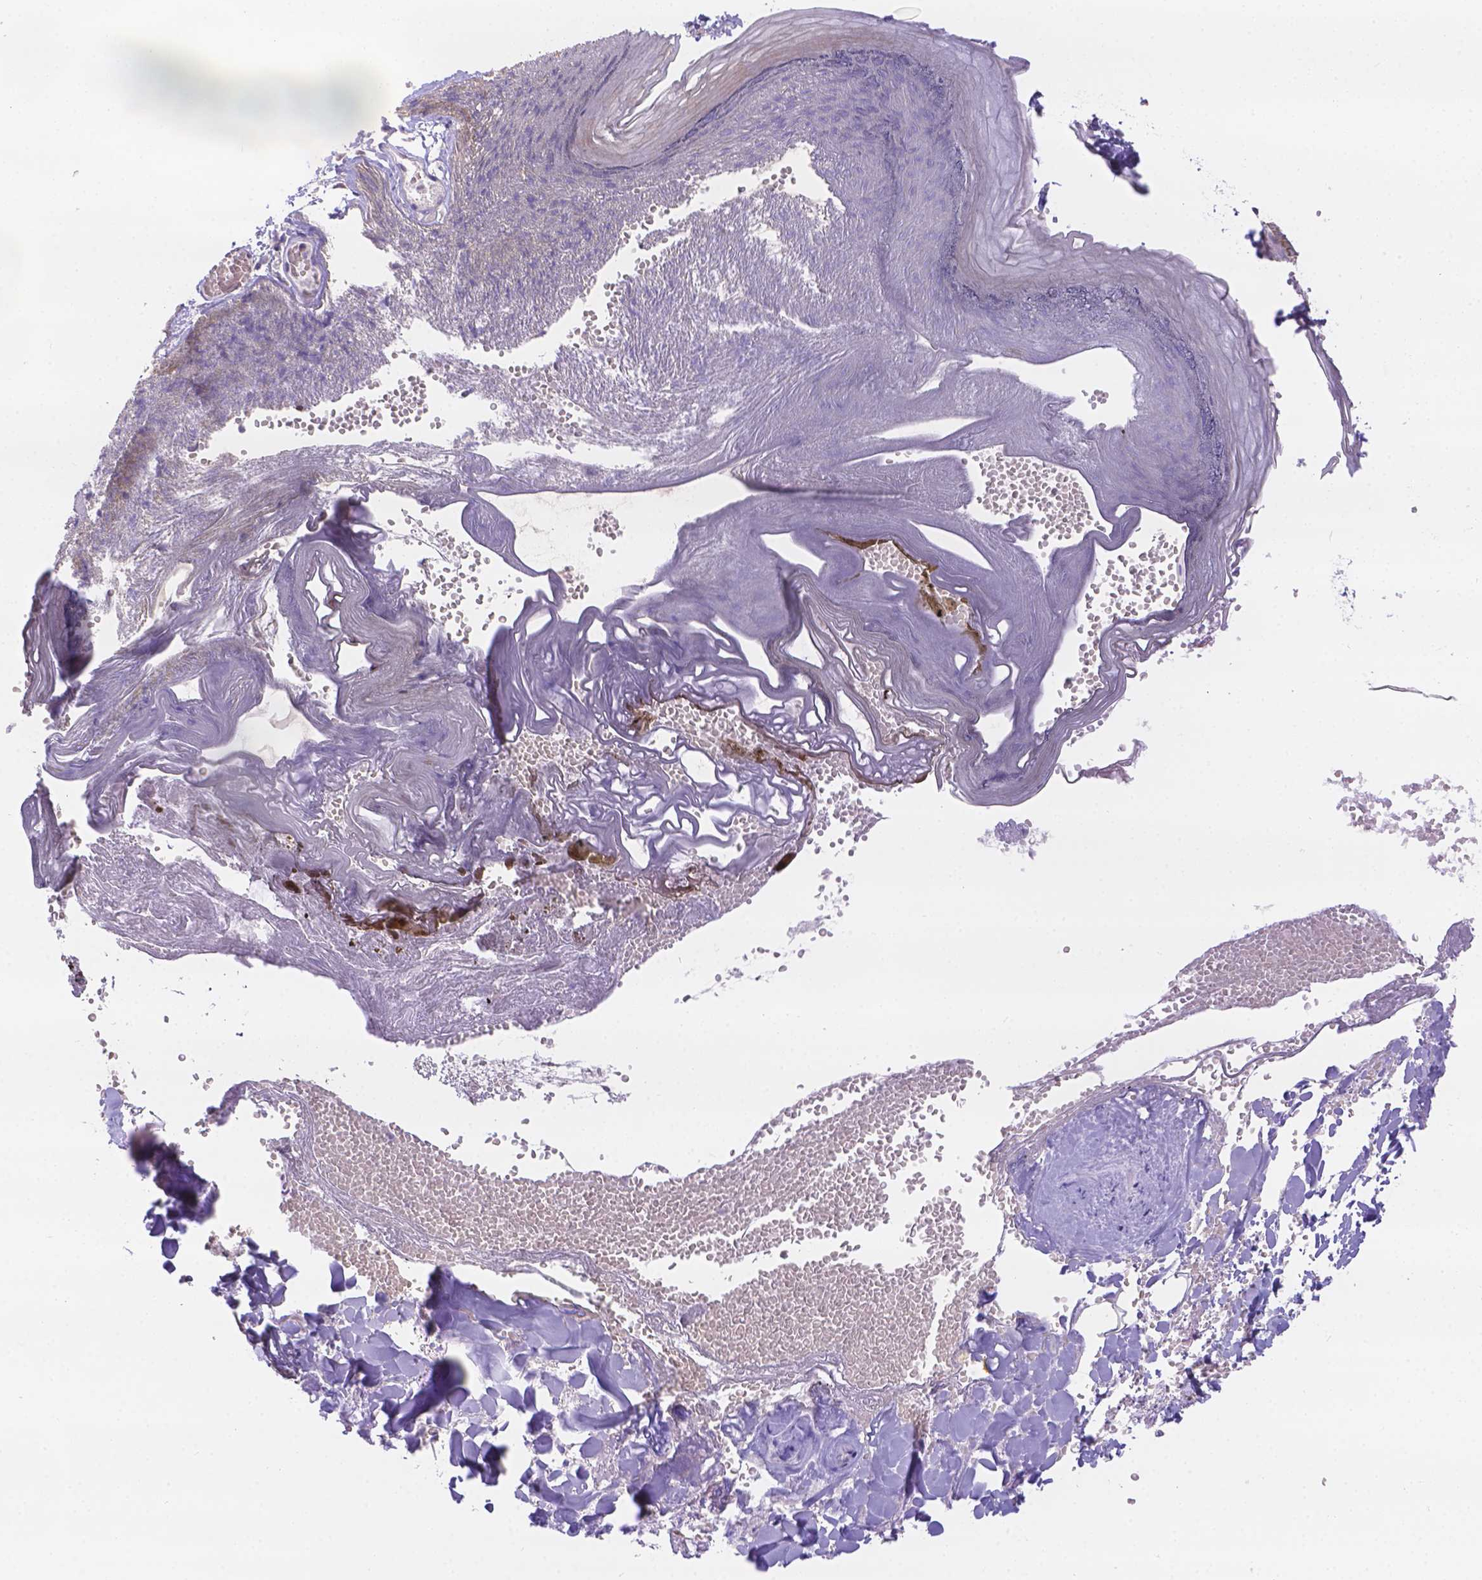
{"staining": {"intensity": "negative", "quantity": "none", "location": "none"}, "tissue": "skin", "cell_type": "Epidermal cells", "image_type": "normal", "snomed": [{"axis": "morphology", "description": "Normal tissue, NOS"}, {"axis": "topography", "description": "Anal"}], "caption": "The histopathology image exhibits no significant expression in epidermal cells of skin.", "gene": "CD96", "patient": {"sex": "male", "age": 53}}